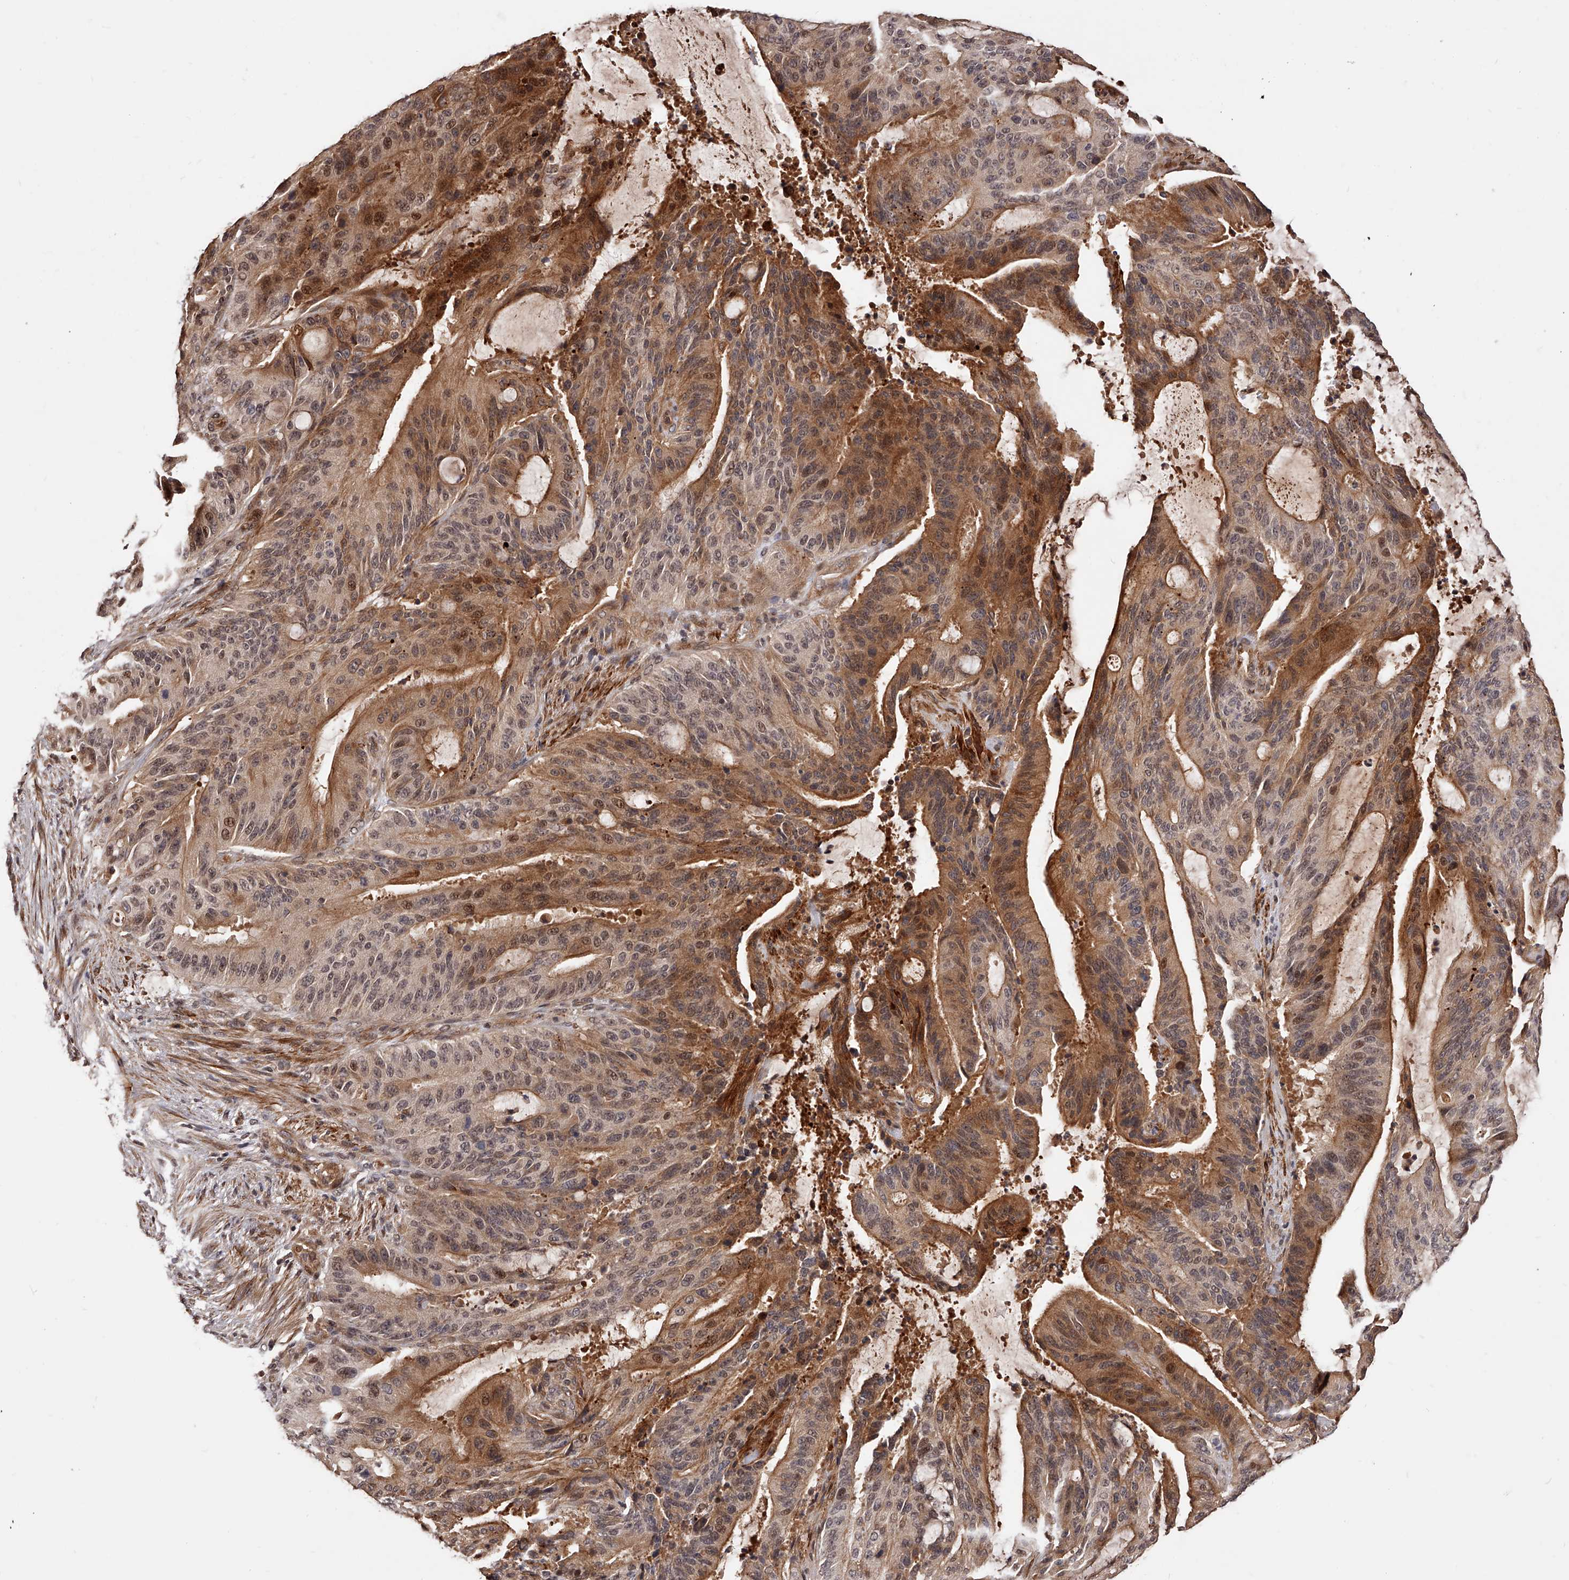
{"staining": {"intensity": "strong", "quantity": ">75%", "location": "cytoplasmic/membranous,nuclear"}, "tissue": "liver cancer", "cell_type": "Tumor cells", "image_type": "cancer", "snomed": [{"axis": "morphology", "description": "Normal tissue, NOS"}, {"axis": "morphology", "description": "Cholangiocarcinoma"}, {"axis": "topography", "description": "Liver"}, {"axis": "topography", "description": "Peripheral nerve tissue"}], "caption": "This image exhibits immunohistochemistry (IHC) staining of human liver cholangiocarcinoma, with high strong cytoplasmic/membranous and nuclear positivity in about >75% of tumor cells.", "gene": "CUL7", "patient": {"sex": "female", "age": 73}}